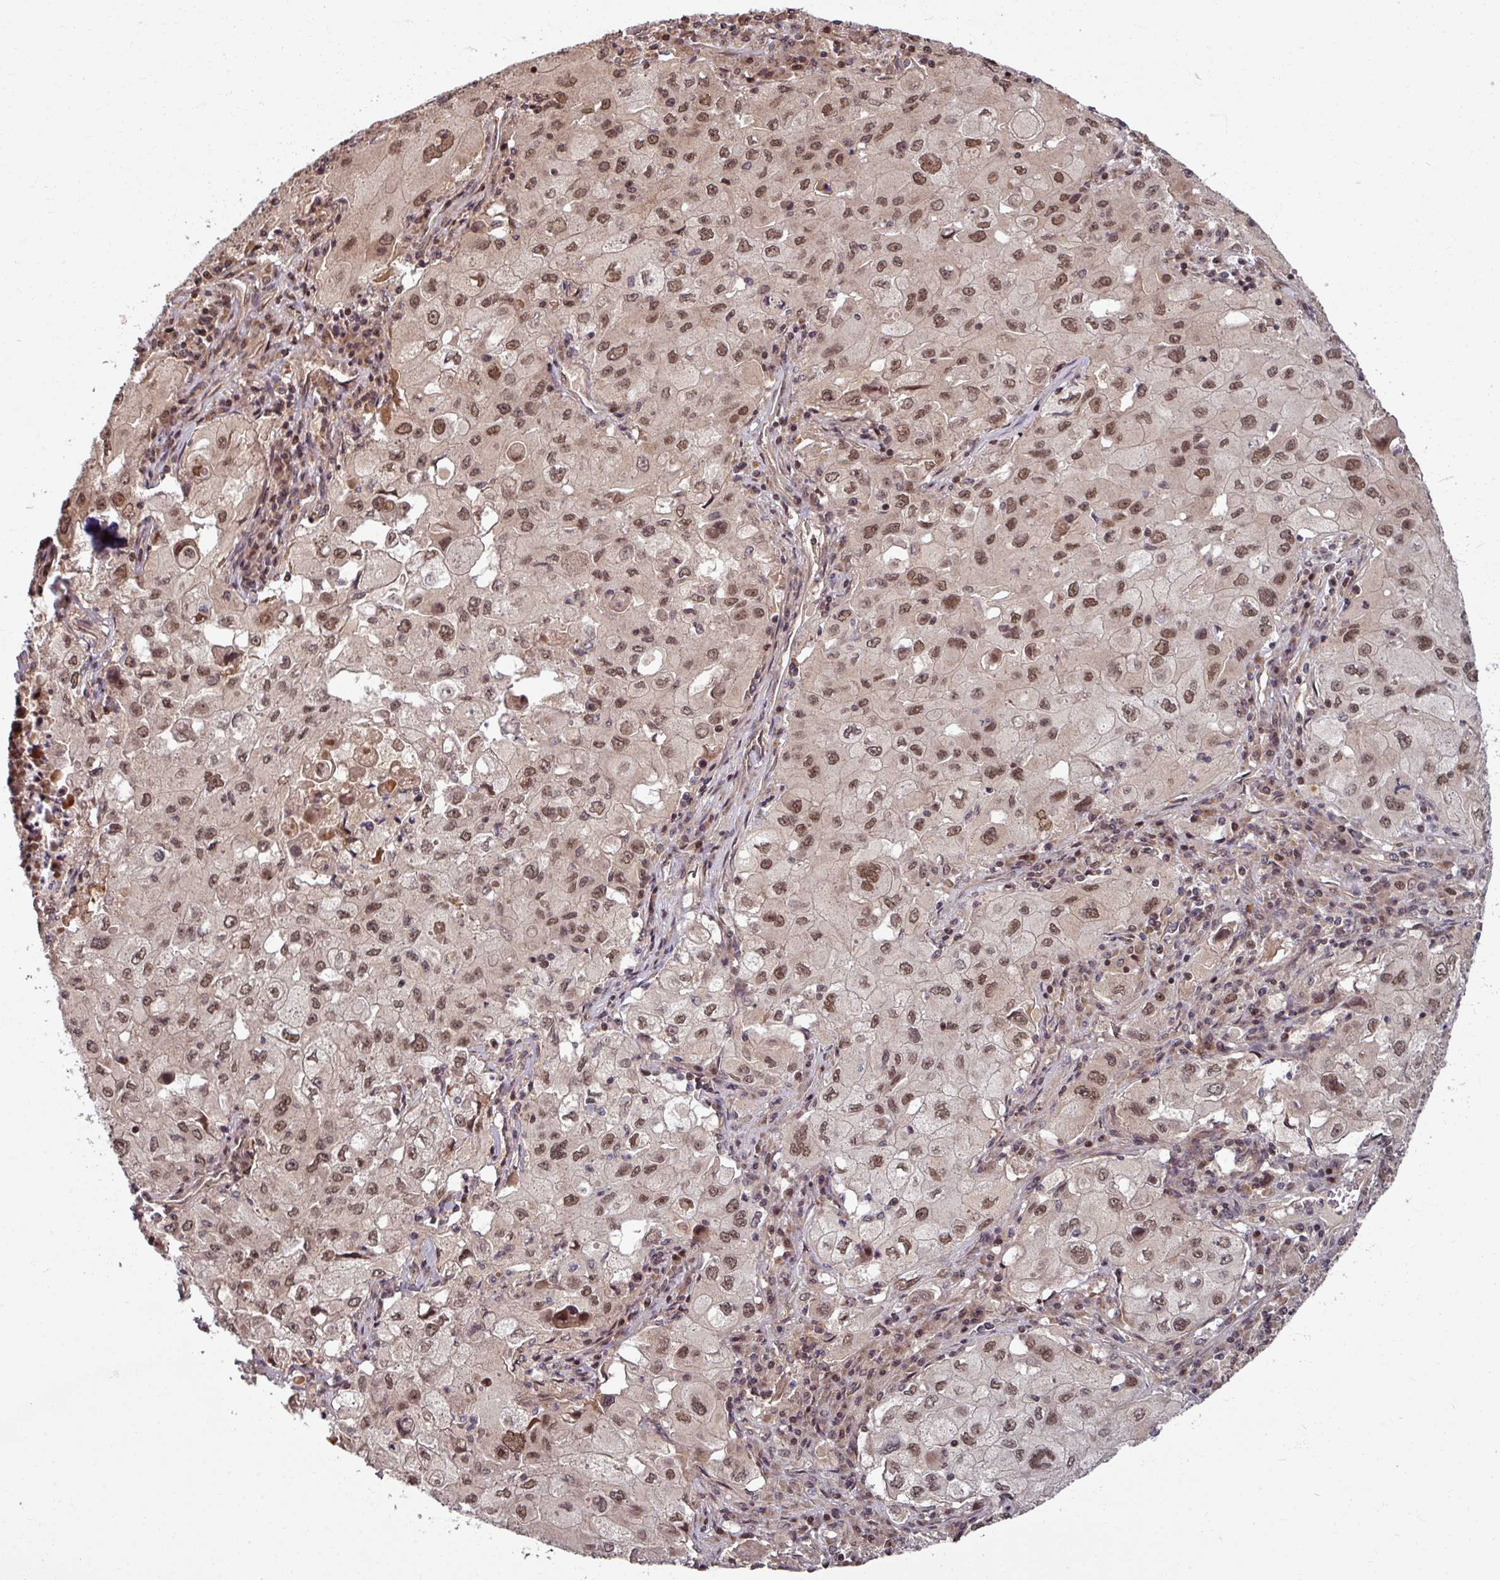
{"staining": {"intensity": "moderate", "quantity": ">75%", "location": "cytoplasmic/membranous,nuclear"}, "tissue": "lung cancer", "cell_type": "Tumor cells", "image_type": "cancer", "snomed": [{"axis": "morphology", "description": "Squamous cell carcinoma, NOS"}, {"axis": "topography", "description": "Lung"}], "caption": "IHC photomicrograph of neoplastic tissue: human squamous cell carcinoma (lung) stained using IHC displays medium levels of moderate protein expression localized specifically in the cytoplasmic/membranous and nuclear of tumor cells, appearing as a cytoplasmic/membranous and nuclear brown color.", "gene": "SWI5", "patient": {"sex": "male", "age": 63}}